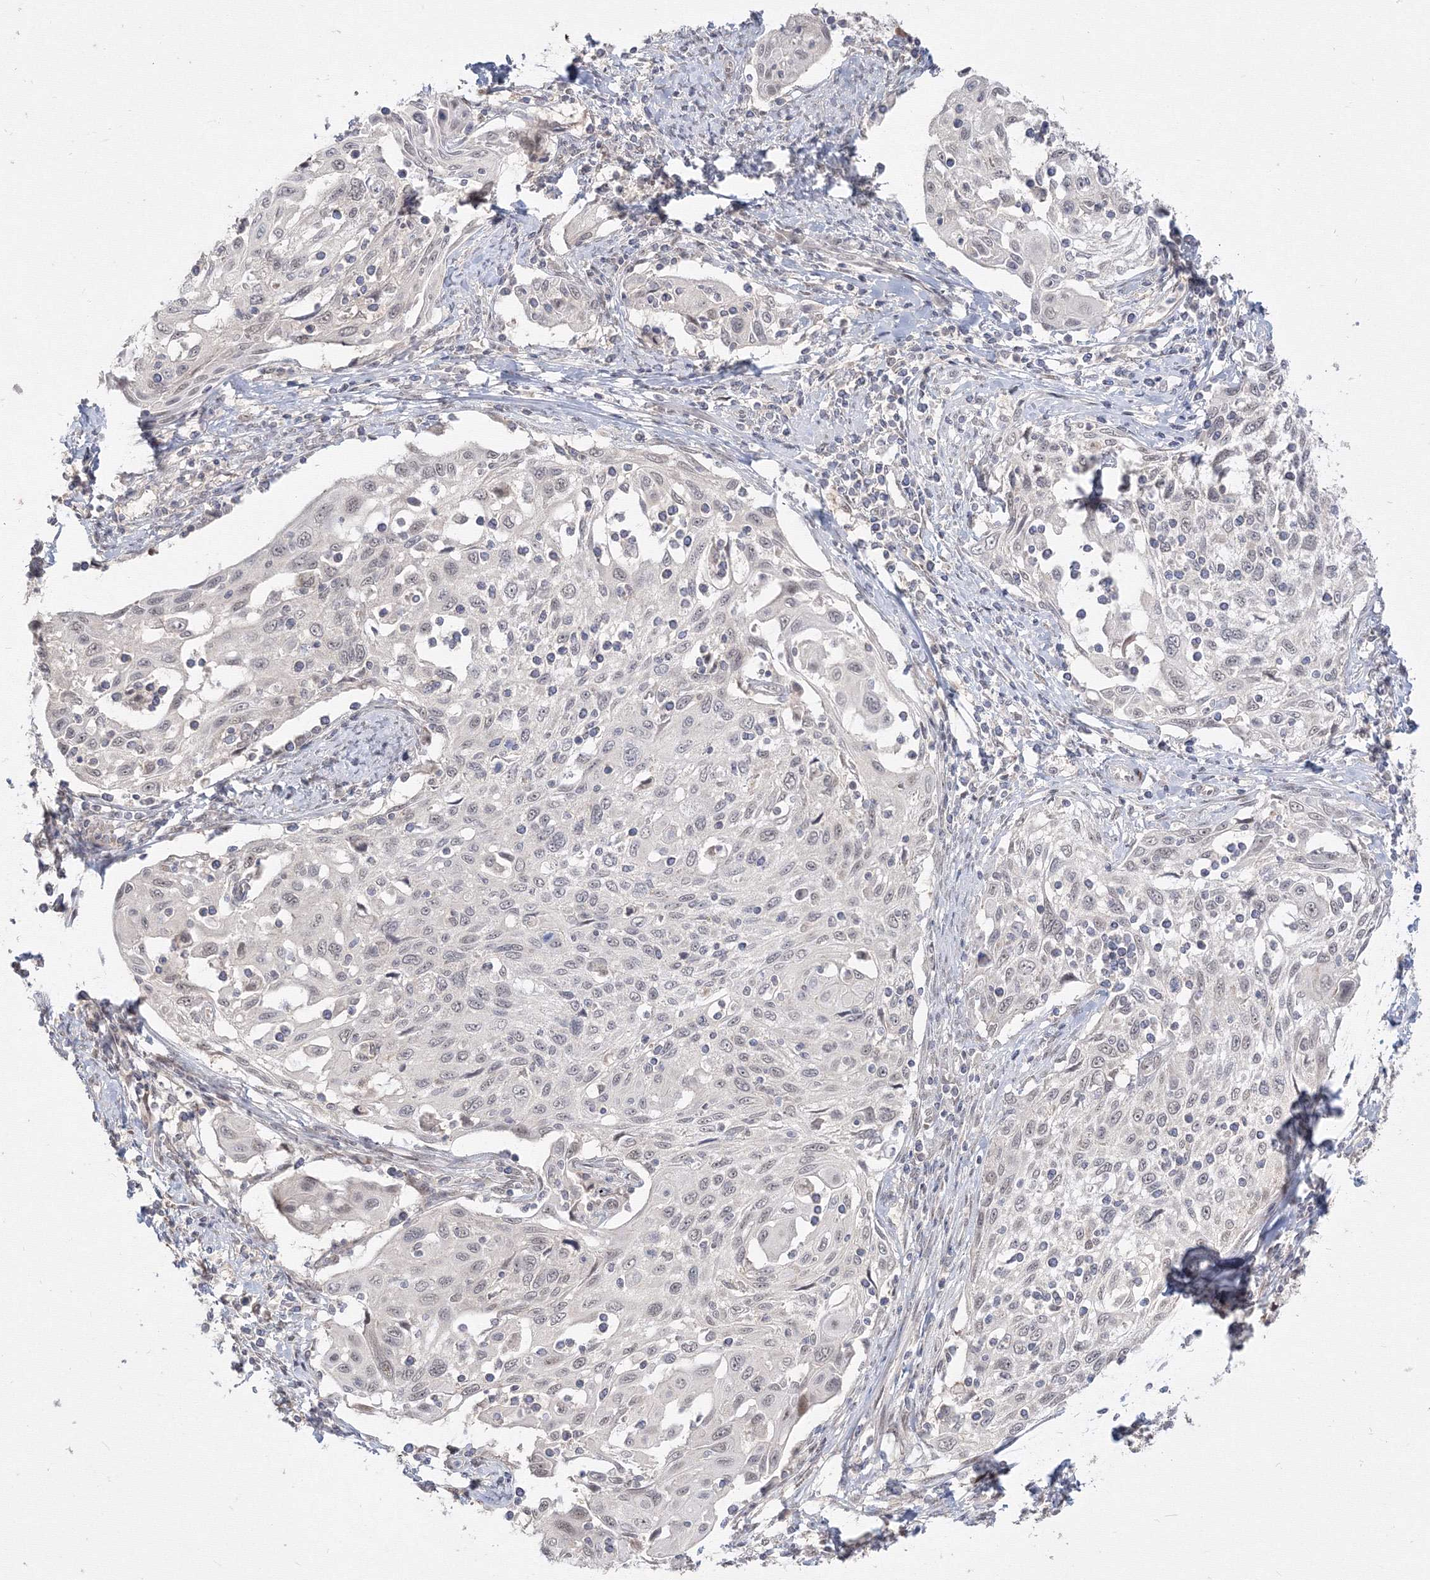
{"staining": {"intensity": "negative", "quantity": "none", "location": "none"}, "tissue": "cervical cancer", "cell_type": "Tumor cells", "image_type": "cancer", "snomed": [{"axis": "morphology", "description": "Squamous cell carcinoma, NOS"}, {"axis": "topography", "description": "Cervix"}], "caption": "Immunohistochemistry (IHC) of cervical cancer (squamous cell carcinoma) demonstrates no positivity in tumor cells.", "gene": "COPS4", "patient": {"sex": "female", "age": 70}}